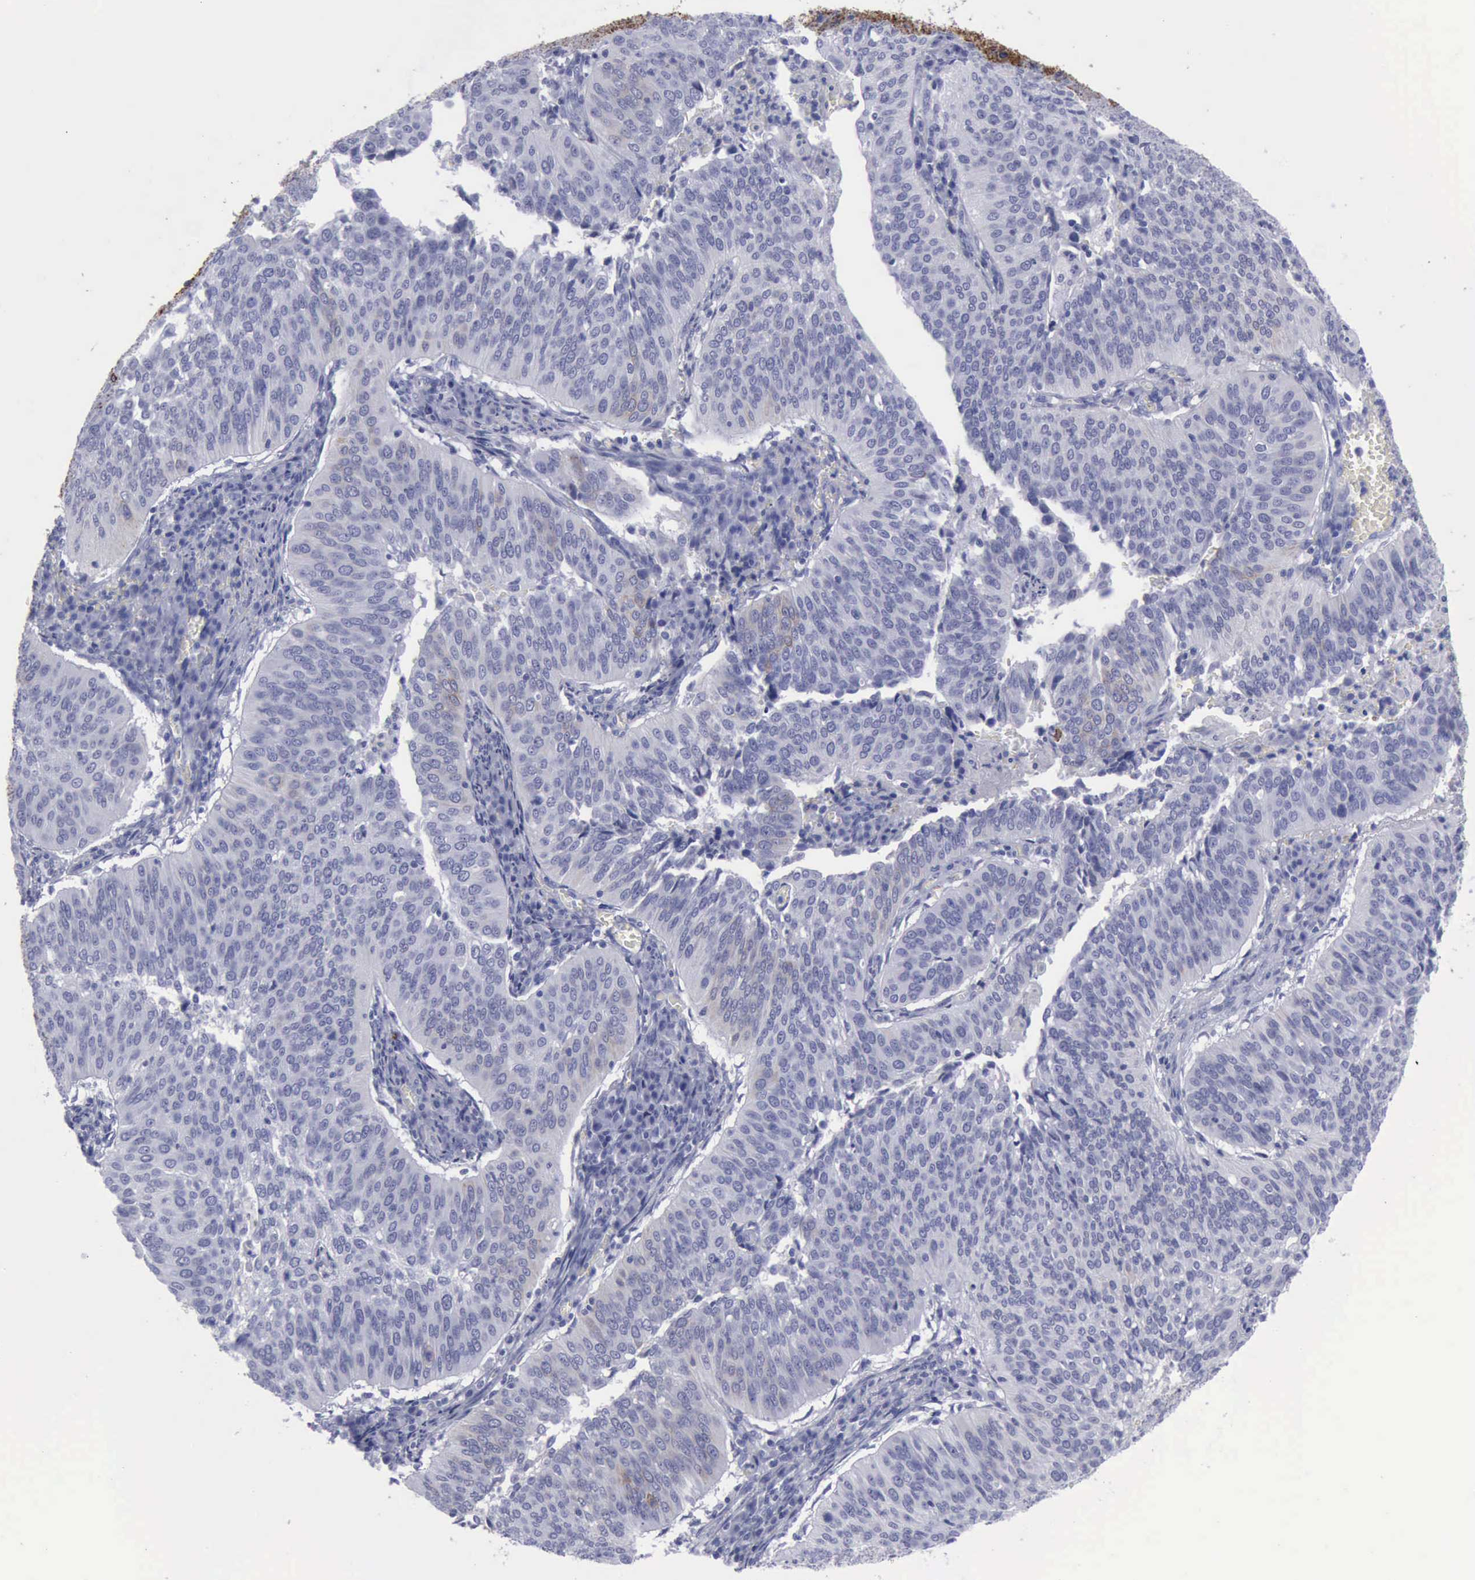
{"staining": {"intensity": "negative", "quantity": "none", "location": "none"}, "tissue": "cervical cancer", "cell_type": "Tumor cells", "image_type": "cancer", "snomed": [{"axis": "morphology", "description": "Squamous cell carcinoma, NOS"}, {"axis": "topography", "description": "Cervix"}], "caption": "Tumor cells are negative for protein expression in human cervical cancer.", "gene": "KRT13", "patient": {"sex": "female", "age": 39}}